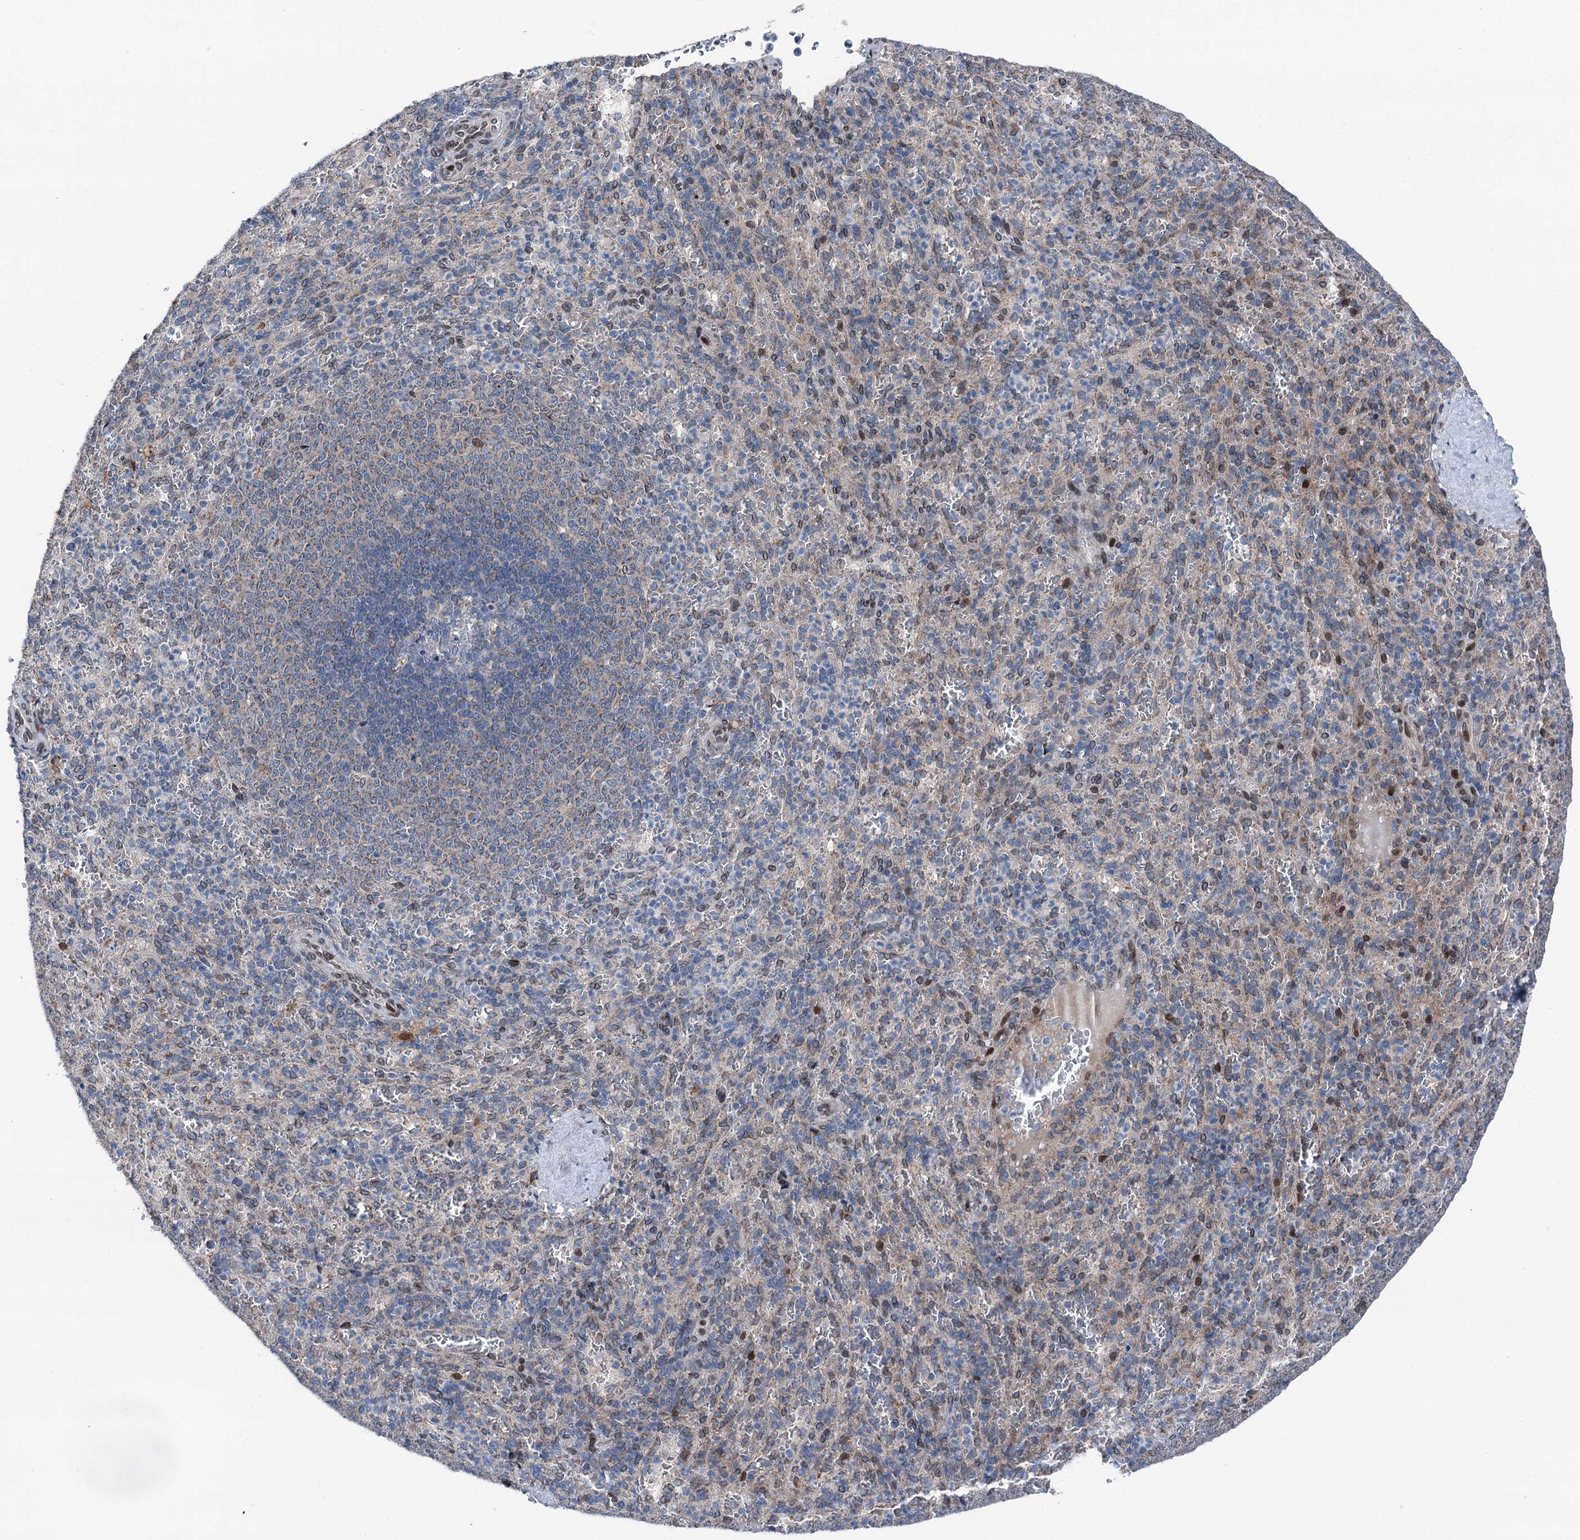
{"staining": {"intensity": "moderate", "quantity": "<25%", "location": "cytoplasmic/membranous"}, "tissue": "spleen", "cell_type": "Cells in red pulp", "image_type": "normal", "snomed": [{"axis": "morphology", "description": "Normal tissue, NOS"}, {"axis": "topography", "description": "Spleen"}], "caption": "Spleen stained with DAB immunohistochemistry (IHC) displays low levels of moderate cytoplasmic/membranous positivity in about <25% of cells in red pulp. (DAB IHC with brightfield microscopy, high magnification).", "gene": "MRPL14", "patient": {"sex": "female", "age": 21}}